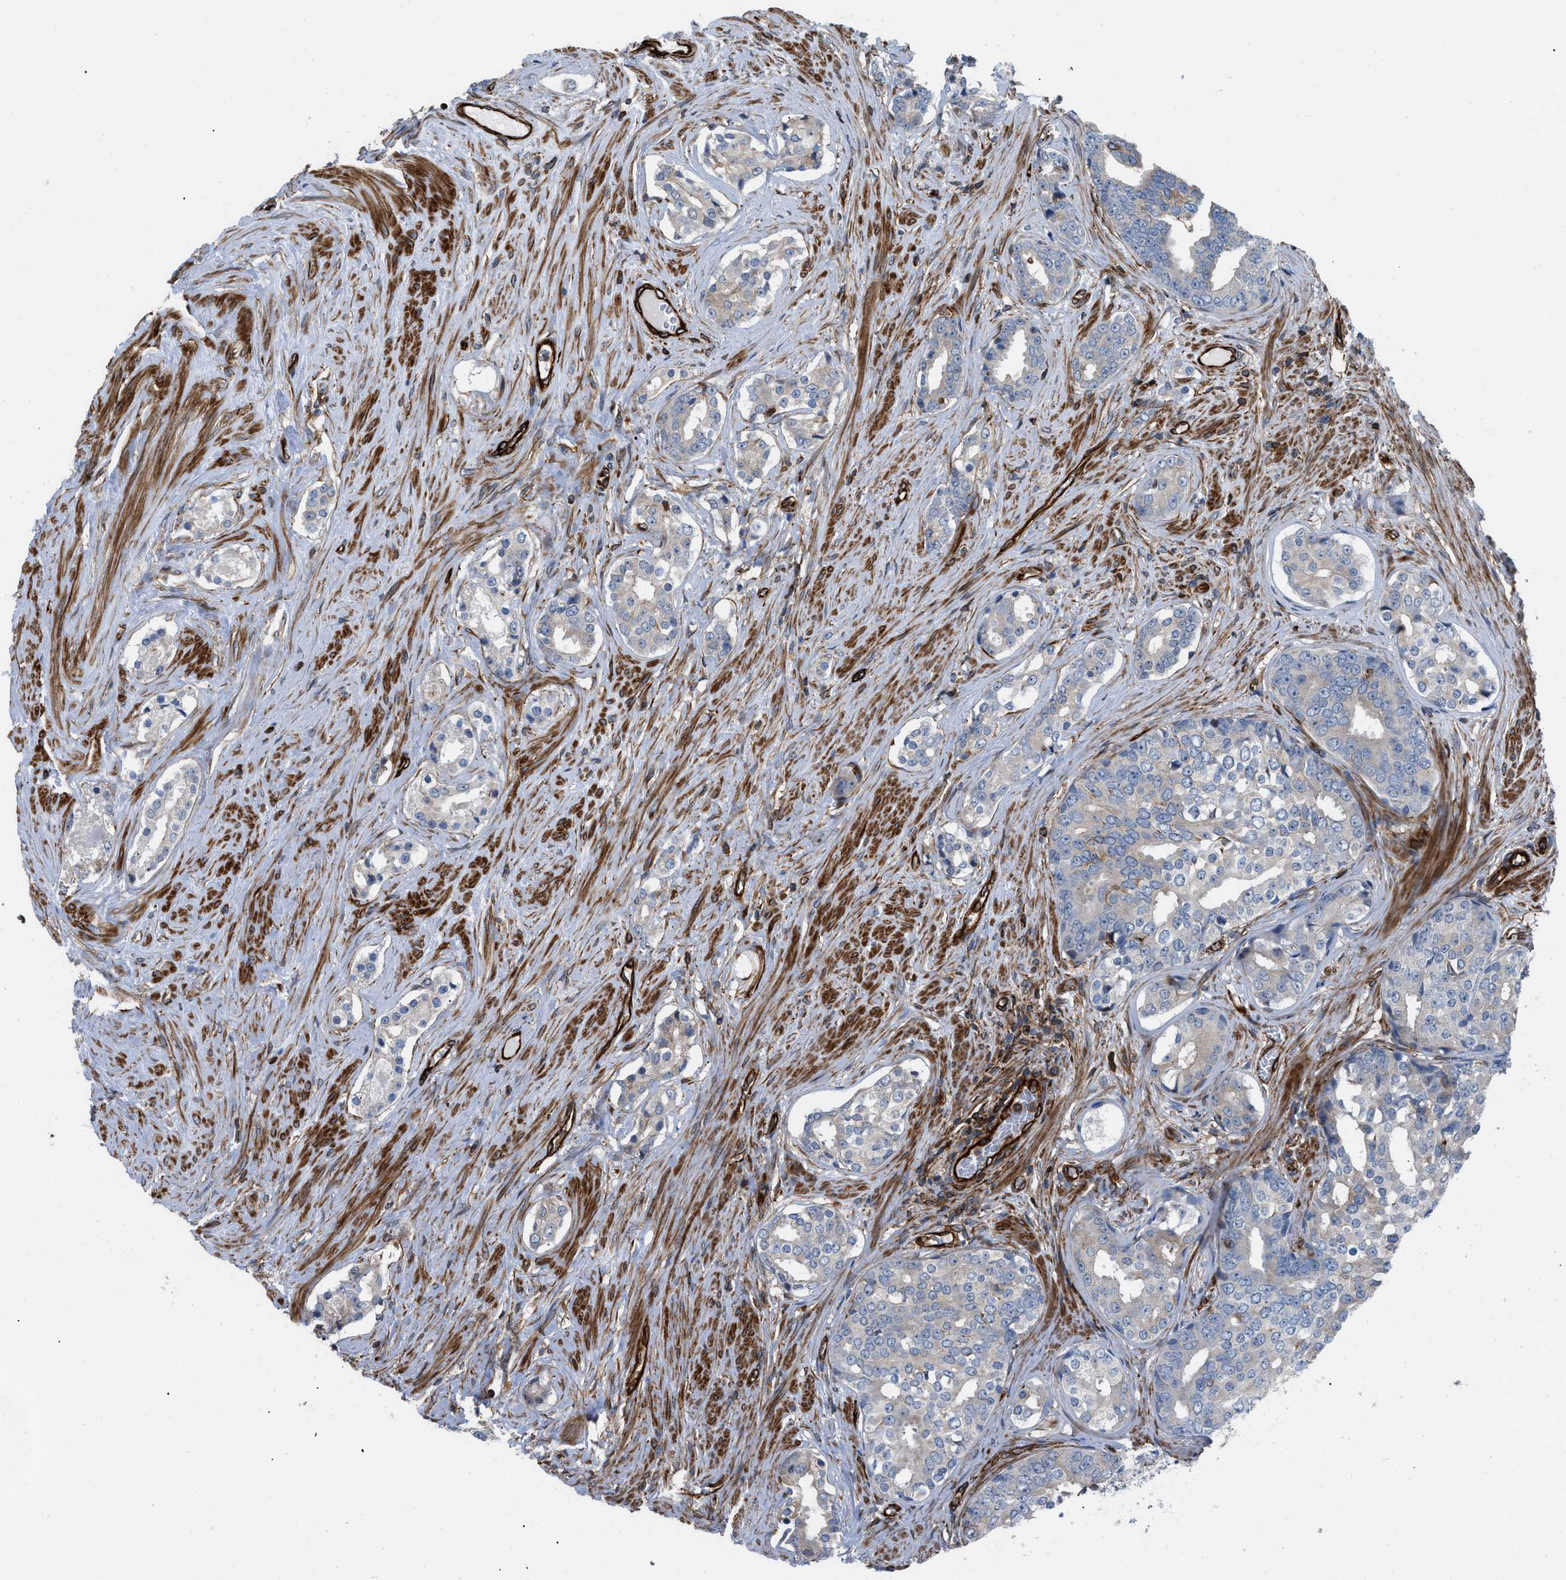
{"staining": {"intensity": "negative", "quantity": "none", "location": "none"}, "tissue": "prostate cancer", "cell_type": "Tumor cells", "image_type": "cancer", "snomed": [{"axis": "morphology", "description": "Adenocarcinoma, High grade"}, {"axis": "topography", "description": "Prostate"}], "caption": "Human prostate cancer stained for a protein using immunohistochemistry displays no positivity in tumor cells.", "gene": "PTPRE", "patient": {"sex": "male", "age": 71}}